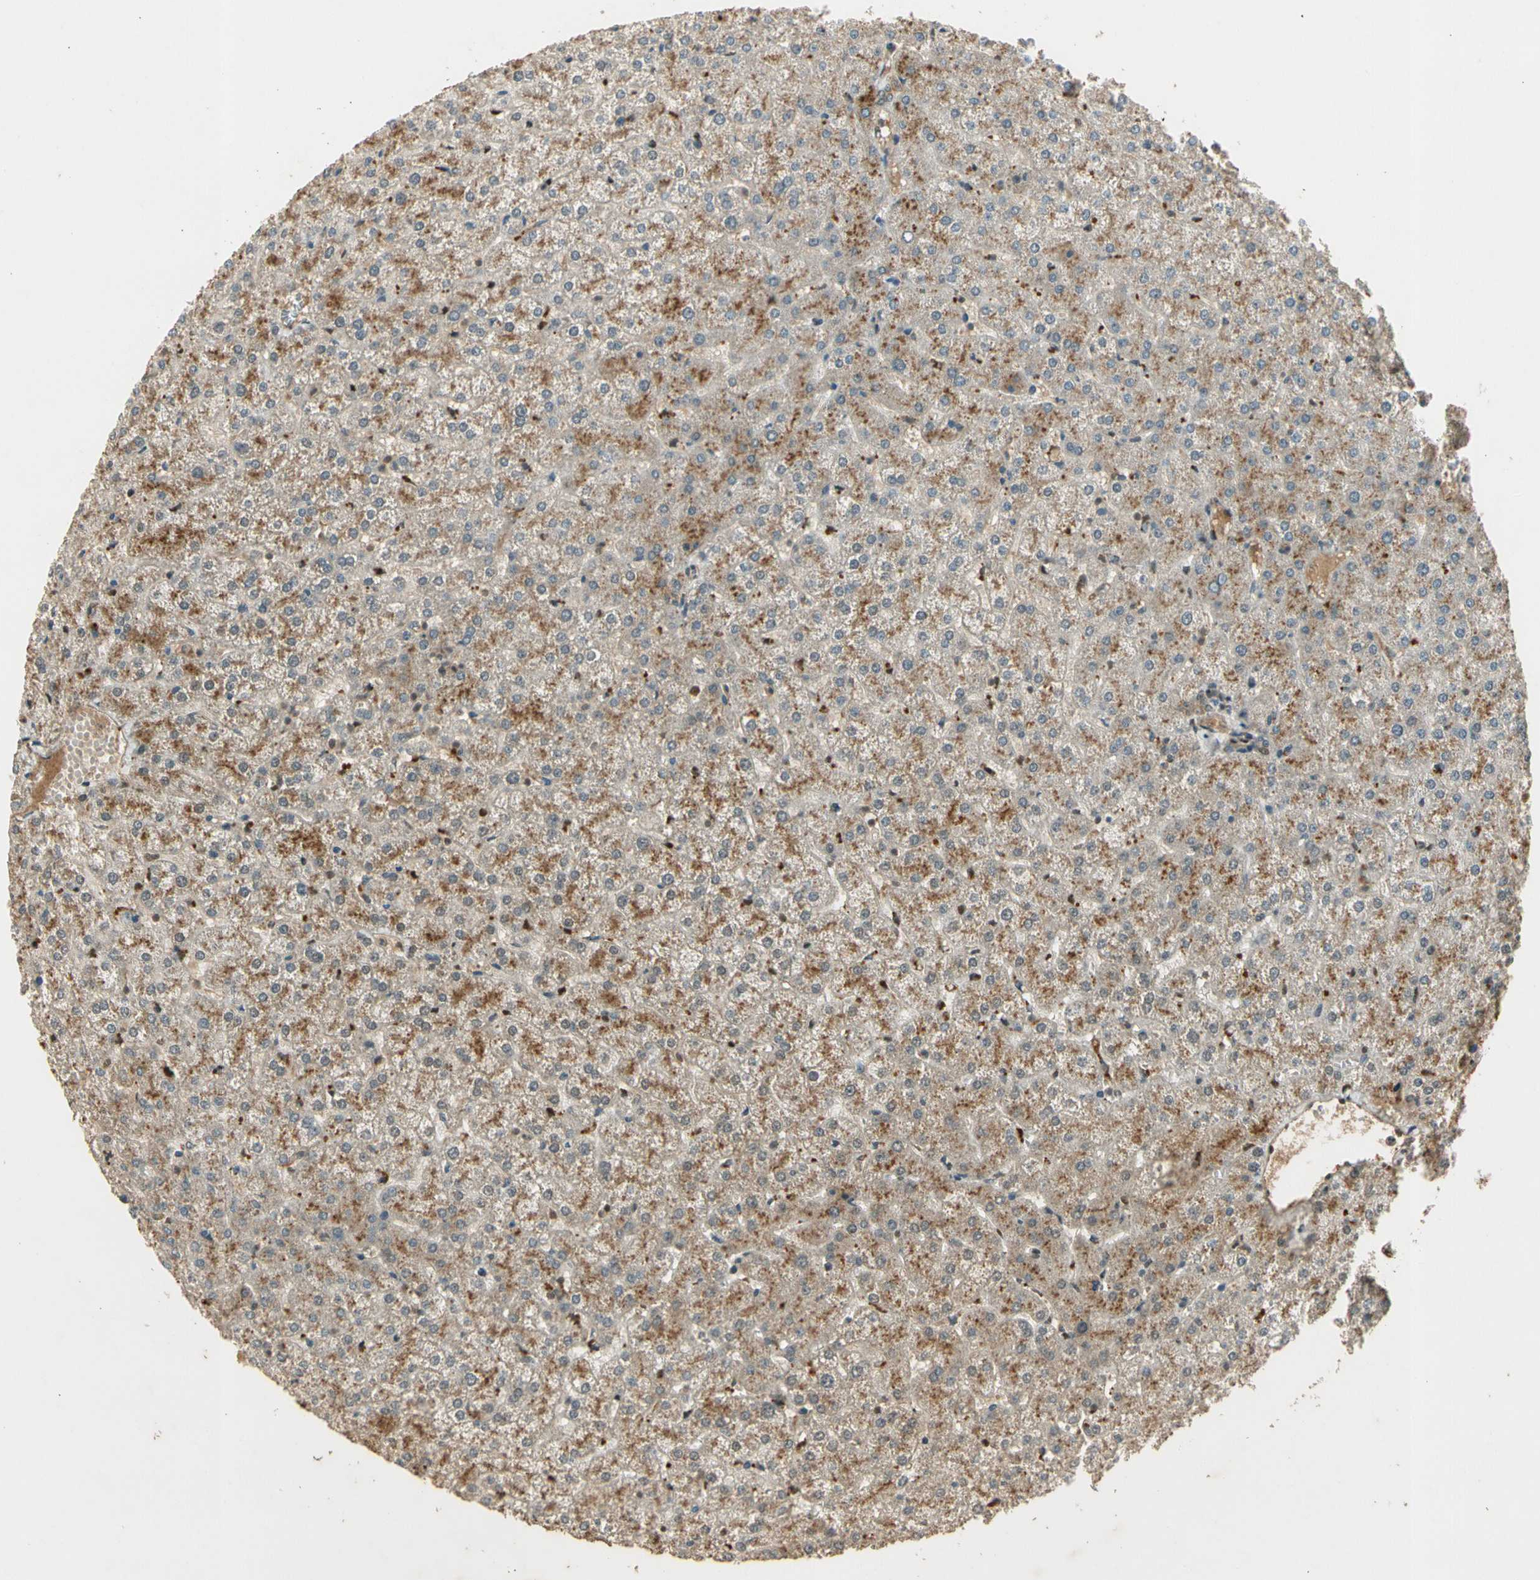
{"staining": {"intensity": "weak", "quantity": ">75%", "location": "cytoplasmic/membranous"}, "tissue": "liver", "cell_type": "Cholangiocytes", "image_type": "normal", "snomed": [{"axis": "morphology", "description": "Normal tissue, NOS"}, {"axis": "topography", "description": "Liver"}], "caption": "DAB (3,3'-diaminobenzidine) immunohistochemical staining of unremarkable human liver shows weak cytoplasmic/membranous protein expression in about >75% of cholangiocytes. The staining is performed using DAB (3,3'-diaminobenzidine) brown chromogen to label protein expression. The nuclei are counter-stained blue using hematoxylin.", "gene": "GMEB2", "patient": {"sex": "female", "age": 32}}